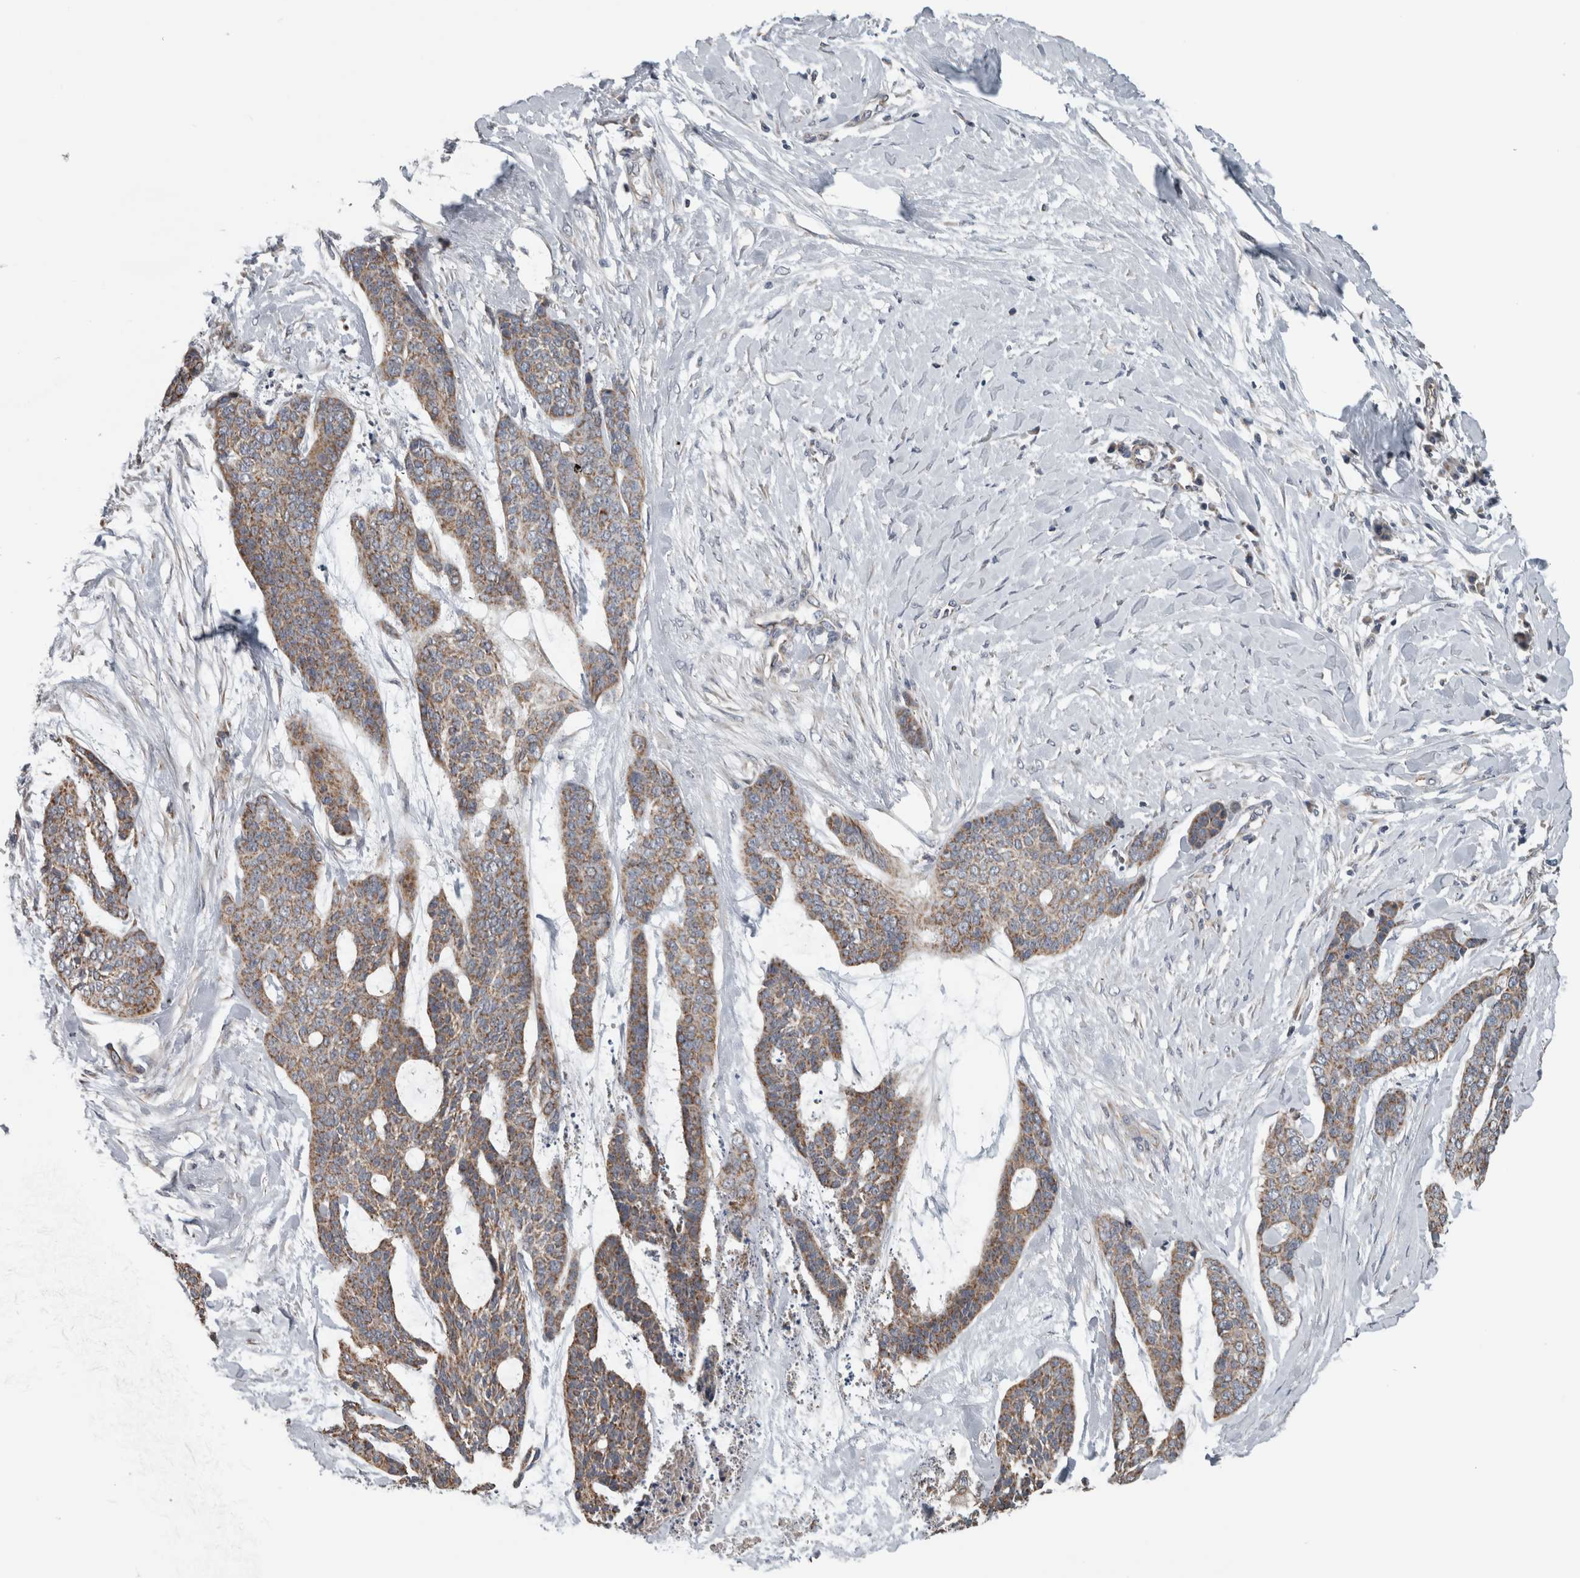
{"staining": {"intensity": "moderate", "quantity": ">75%", "location": "cytoplasmic/membranous"}, "tissue": "skin cancer", "cell_type": "Tumor cells", "image_type": "cancer", "snomed": [{"axis": "morphology", "description": "Basal cell carcinoma"}, {"axis": "topography", "description": "Skin"}], "caption": "An image showing moderate cytoplasmic/membranous staining in about >75% of tumor cells in skin cancer (basal cell carcinoma), as visualized by brown immunohistochemical staining.", "gene": "ARMC1", "patient": {"sex": "female", "age": 64}}